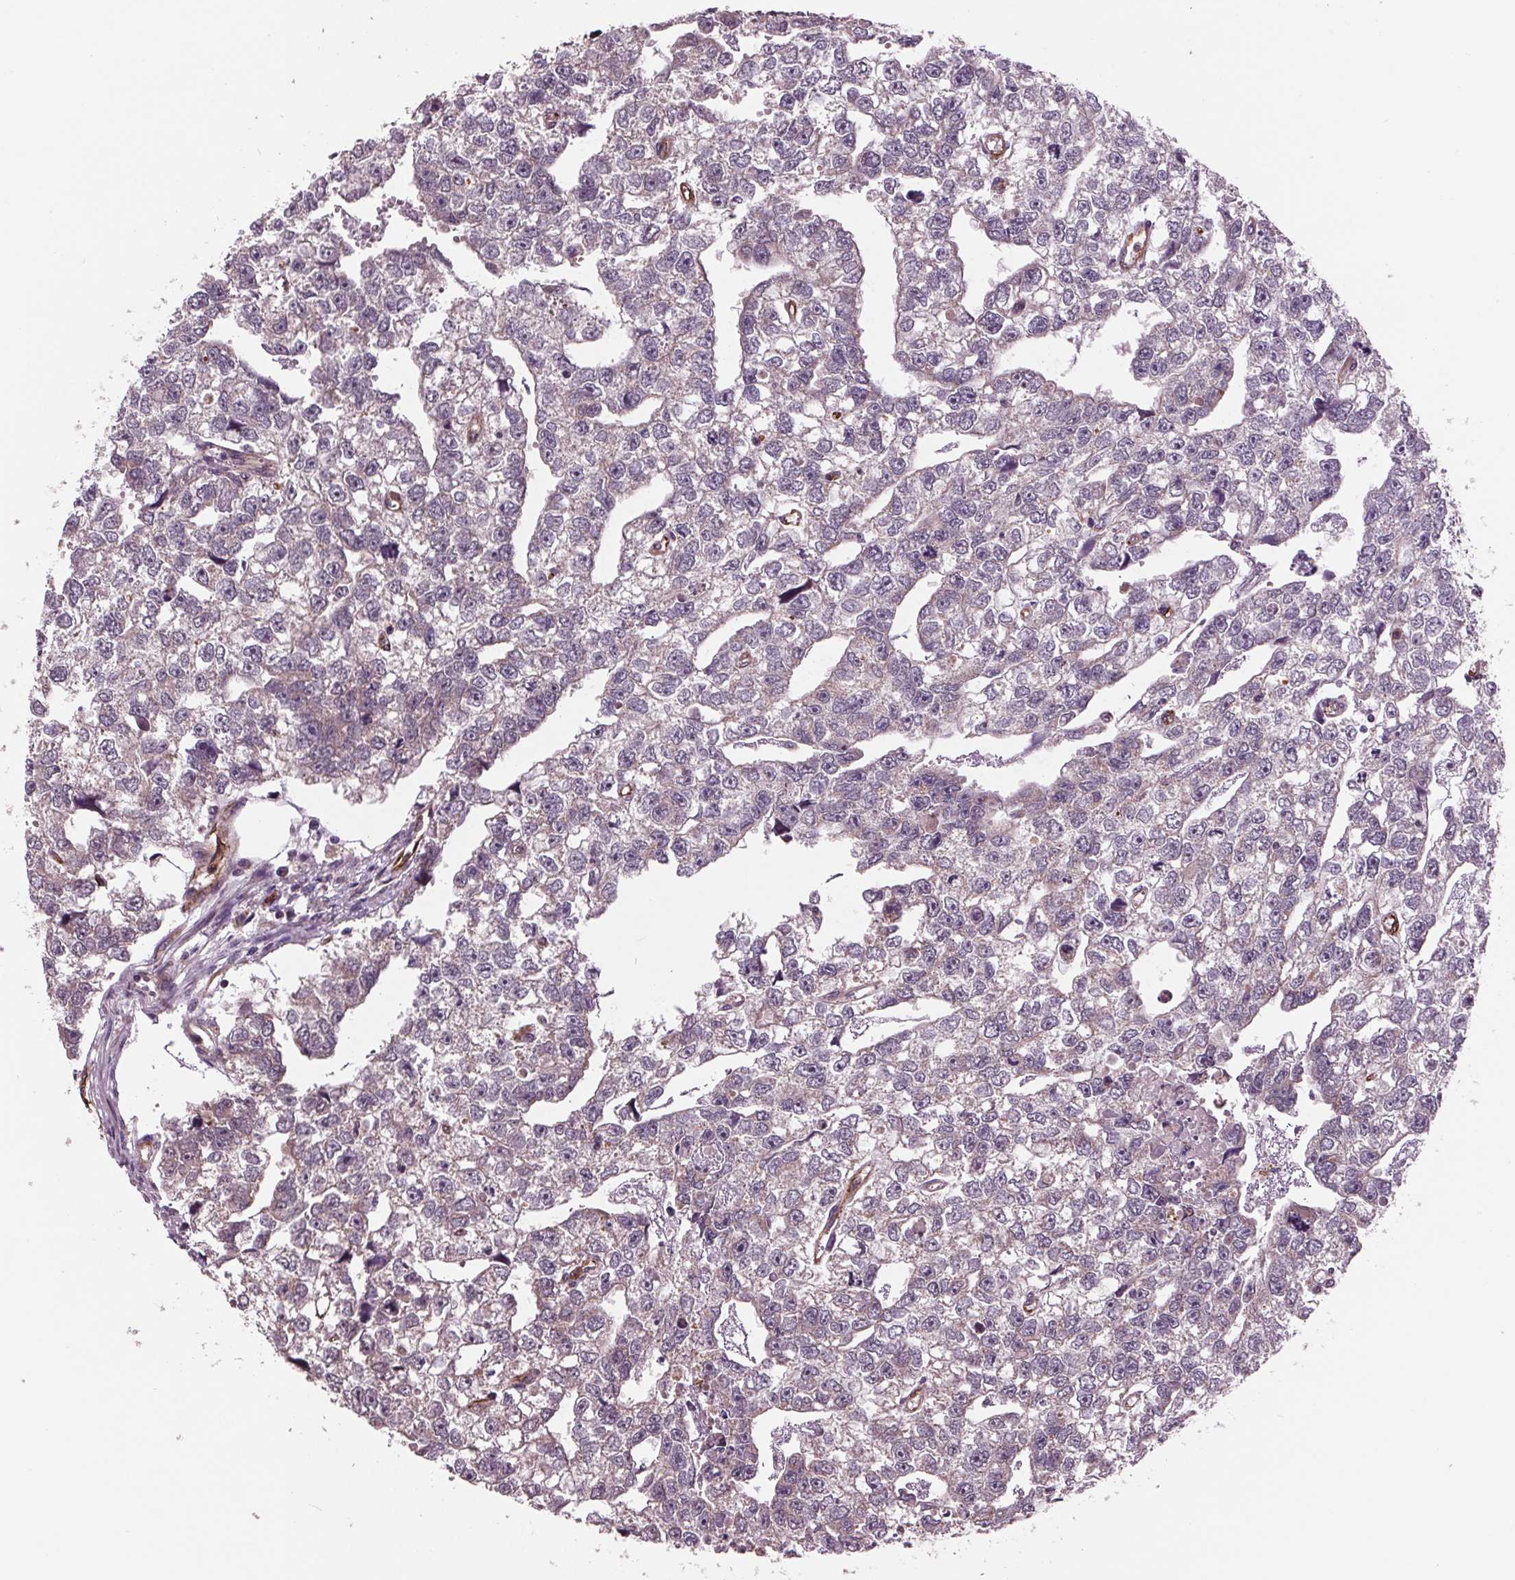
{"staining": {"intensity": "negative", "quantity": "none", "location": "none"}, "tissue": "testis cancer", "cell_type": "Tumor cells", "image_type": "cancer", "snomed": [{"axis": "morphology", "description": "Carcinoma, Embryonal, NOS"}, {"axis": "morphology", "description": "Teratoma, malignant, NOS"}, {"axis": "topography", "description": "Testis"}], "caption": "The image exhibits no significant staining in tumor cells of embryonal carcinoma (testis). (Immunohistochemistry, brightfield microscopy, high magnification).", "gene": "MAPK8", "patient": {"sex": "male", "age": 44}}